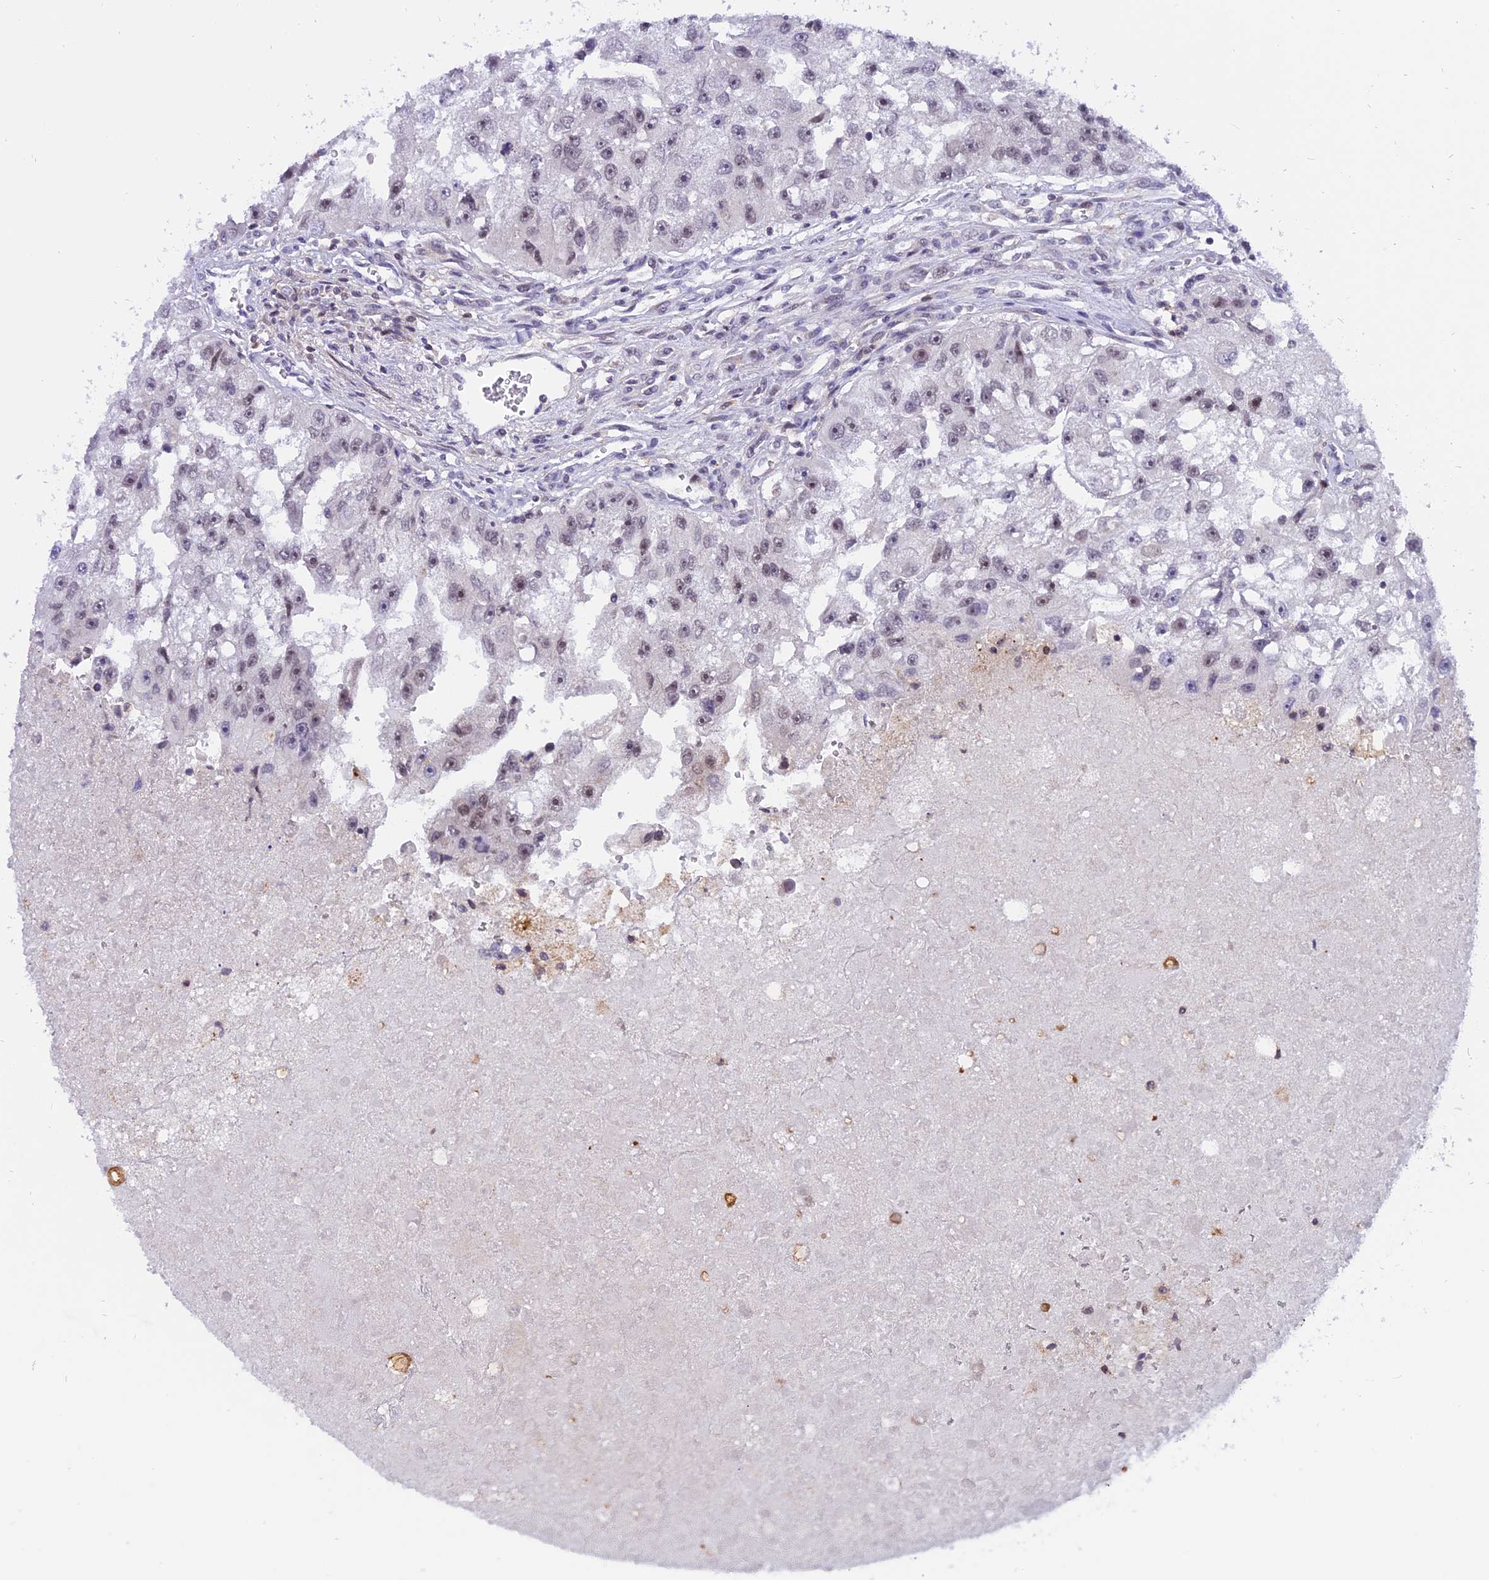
{"staining": {"intensity": "weak", "quantity": "25%-75%", "location": "nuclear"}, "tissue": "renal cancer", "cell_type": "Tumor cells", "image_type": "cancer", "snomed": [{"axis": "morphology", "description": "Adenocarcinoma, NOS"}, {"axis": "topography", "description": "Kidney"}], "caption": "Immunohistochemistry photomicrograph of human renal cancer (adenocarcinoma) stained for a protein (brown), which shows low levels of weak nuclear expression in approximately 25%-75% of tumor cells.", "gene": "TADA3", "patient": {"sex": "male", "age": 63}}